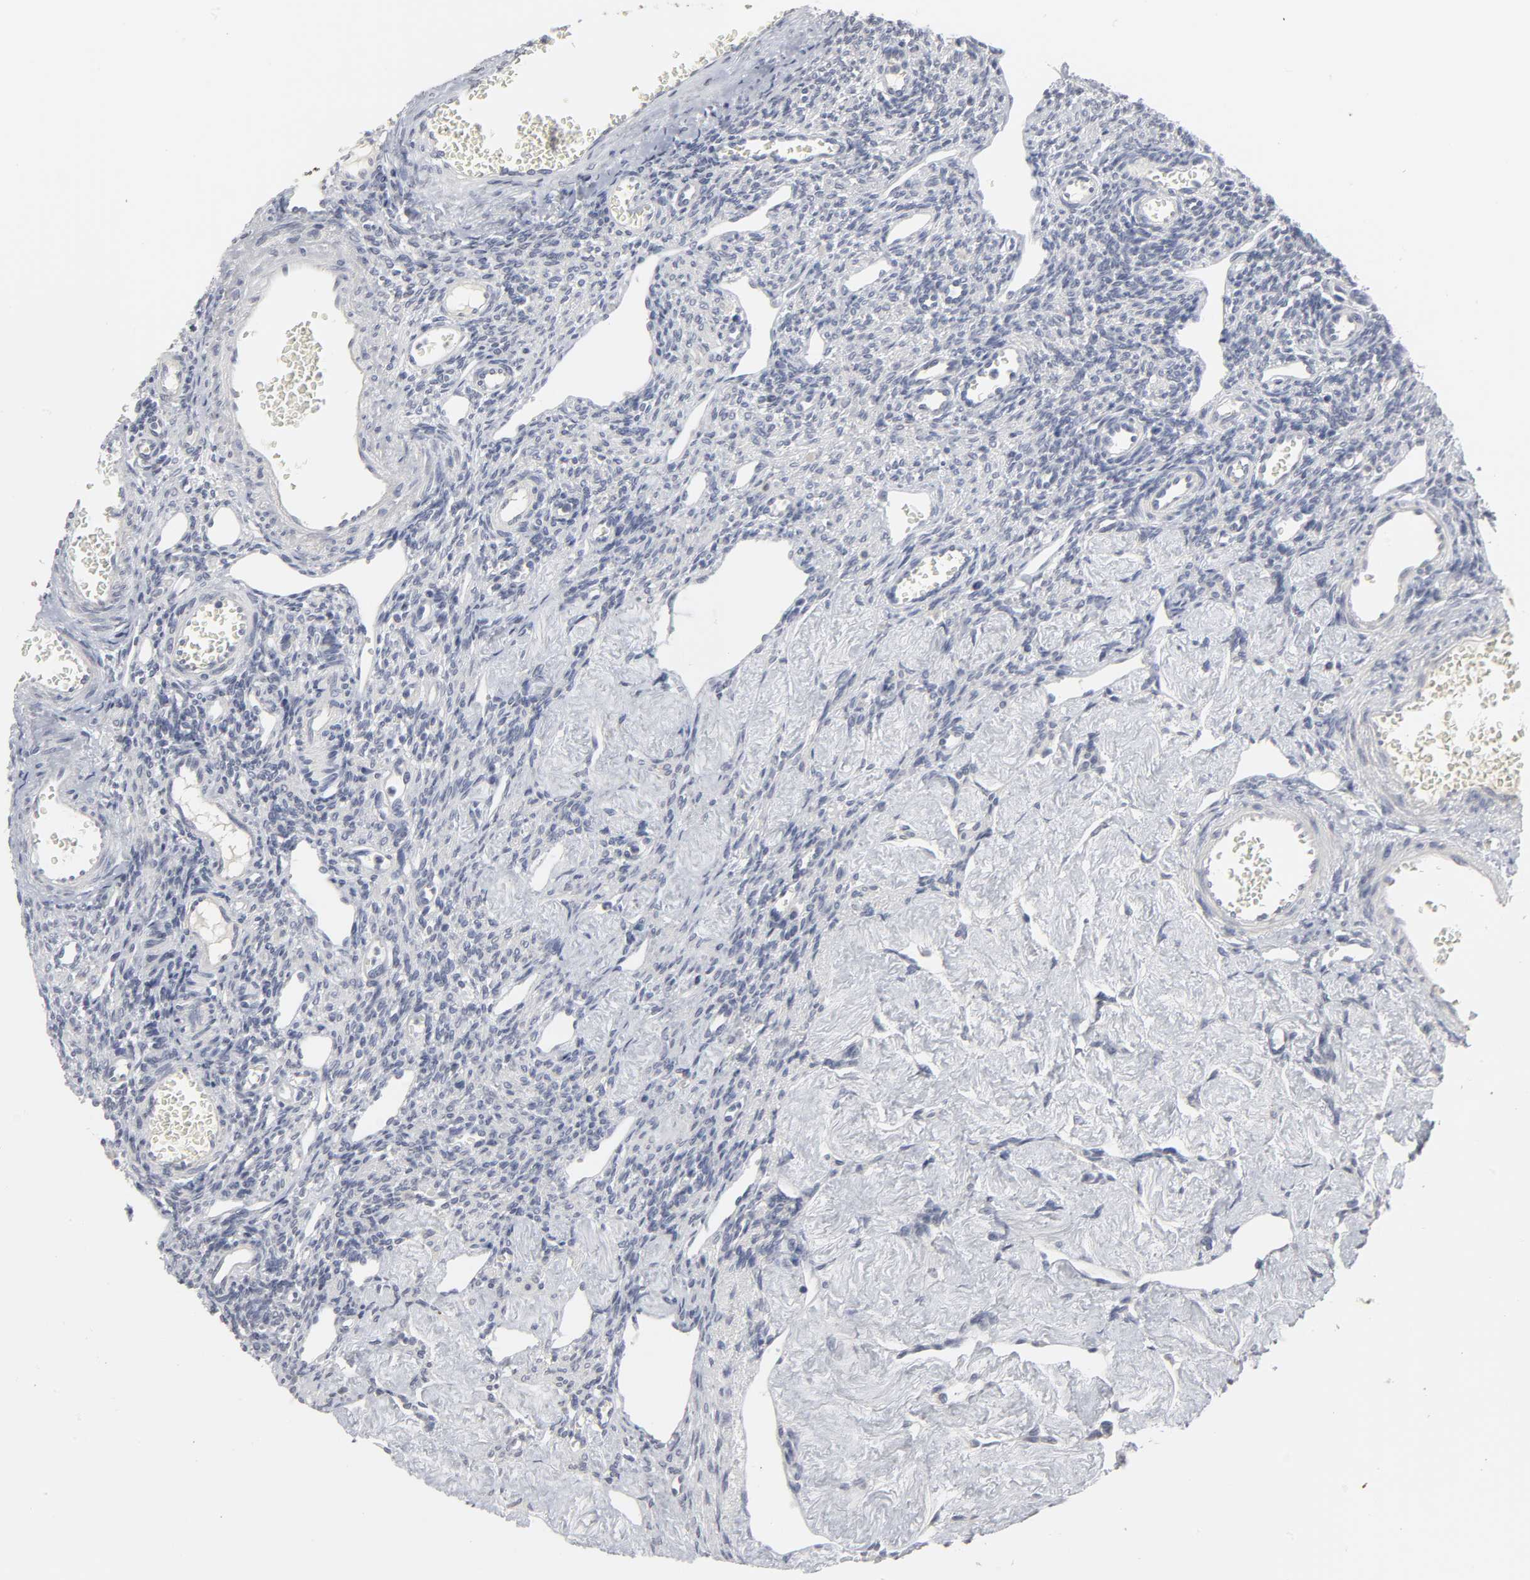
{"staining": {"intensity": "negative", "quantity": "none", "location": "none"}, "tissue": "ovary", "cell_type": "Ovarian stroma cells", "image_type": "normal", "snomed": [{"axis": "morphology", "description": "Normal tissue, NOS"}, {"axis": "topography", "description": "Ovary"}], "caption": "Immunohistochemistry of benign ovary exhibits no expression in ovarian stroma cells.", "gene": "TCAP", "patient": {"sex": "female", "age": 33}}